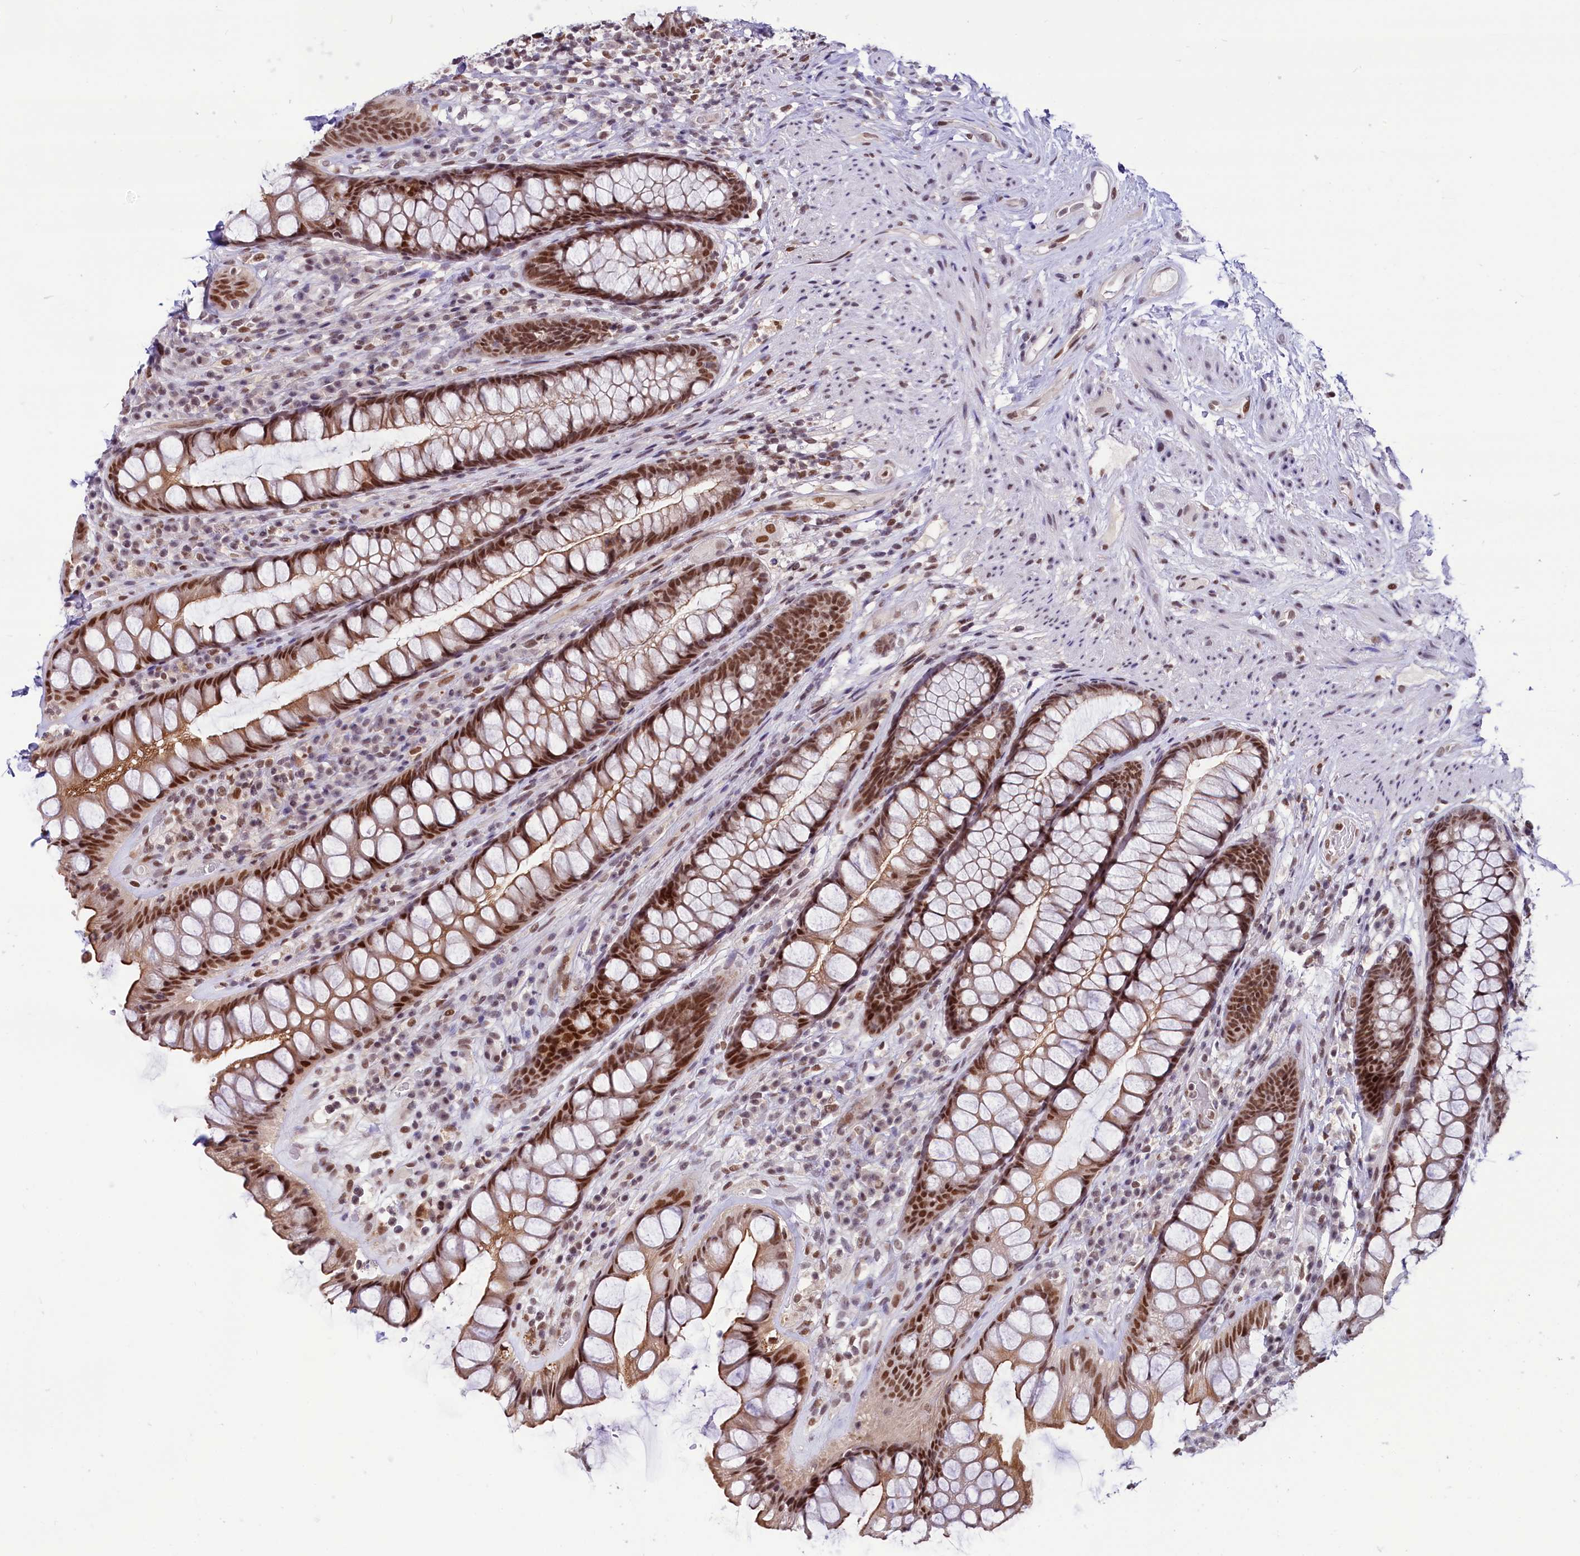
{"staining": {"intensity": "moderate", "quantity": ">75%", "location": "cytoplasmic/membranous,nuclear"}, "tissue": "rectum", "cell_type": "Glandular cells", "image_type": "normal", "snomed": [{"axis": "morphology", "description": "Normal tissue, NOS"}, {"axis": "topography", "description": "Rectum"}], "caption": "Rectum was stained to show a protein in brown. There is medium levels of moderate cytoplasmic/membranous,nuclear positivity in approximately >75% of glandular cells. (Brightfield microscopy of DAB IHC at high magnification).", "gene": "SCAF11", "patient": {"sex": "male", "age": 74}}